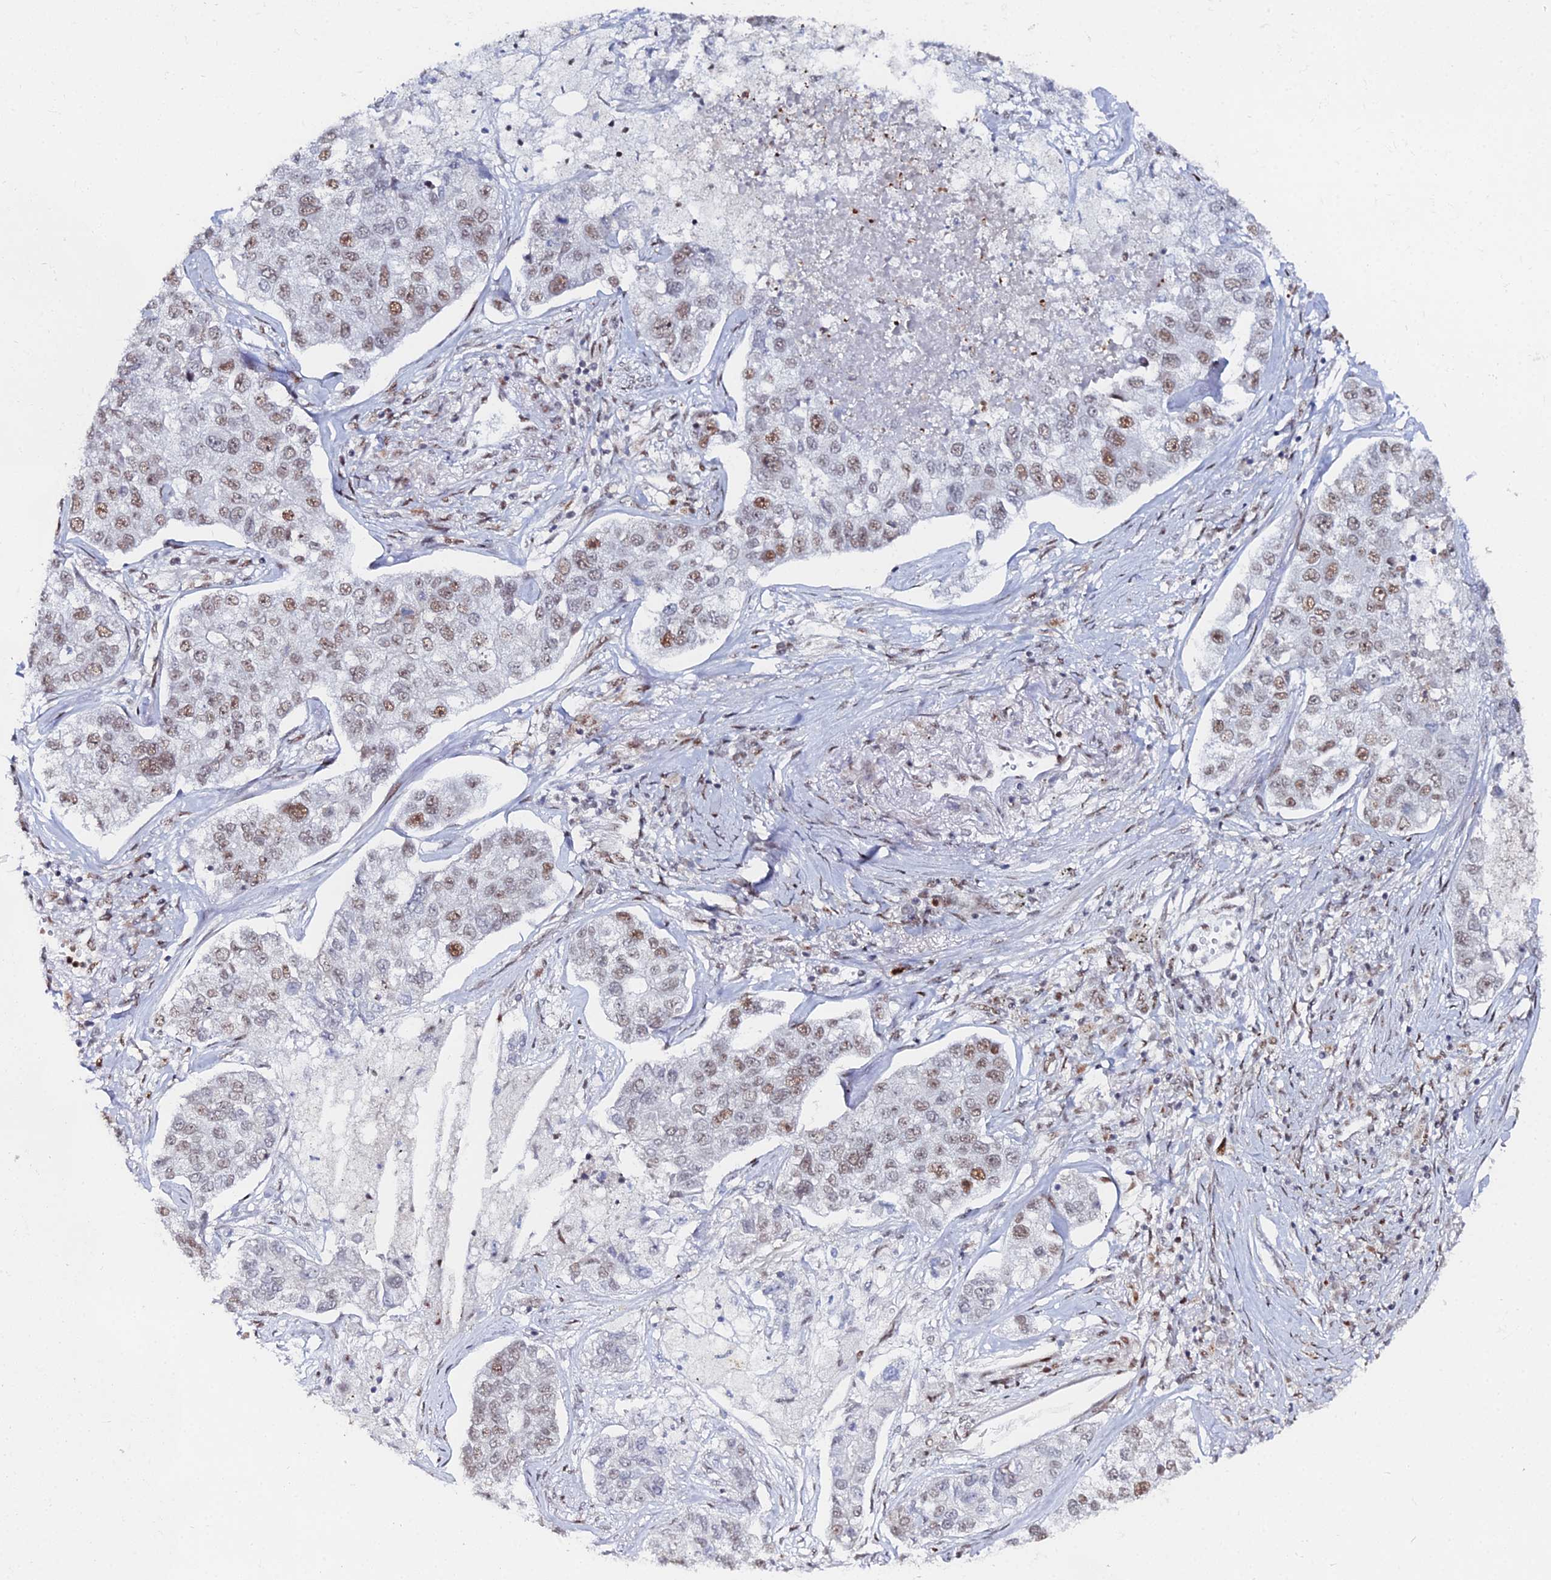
{"staining": {"intensity": "moderate", "quantity": "25%-75%", "location": "nuclear"}, "tissue": "lung cancer", "cell_type": "Tumor cells", "image_type": "cancer", "snomed": [{"axis": "morphology", "description": "Adenocarcinoma, NOS"}, {"axis": "topography", "description": "Lung"}], "caption": "Protein expression analysis of lung cancer (adenocarcinoma) demonstrates moderate nuclear expression in about 25%-75% of tumor cells.", "gene": "GSC2", "patient": {"sex": "male", "age": 49}}